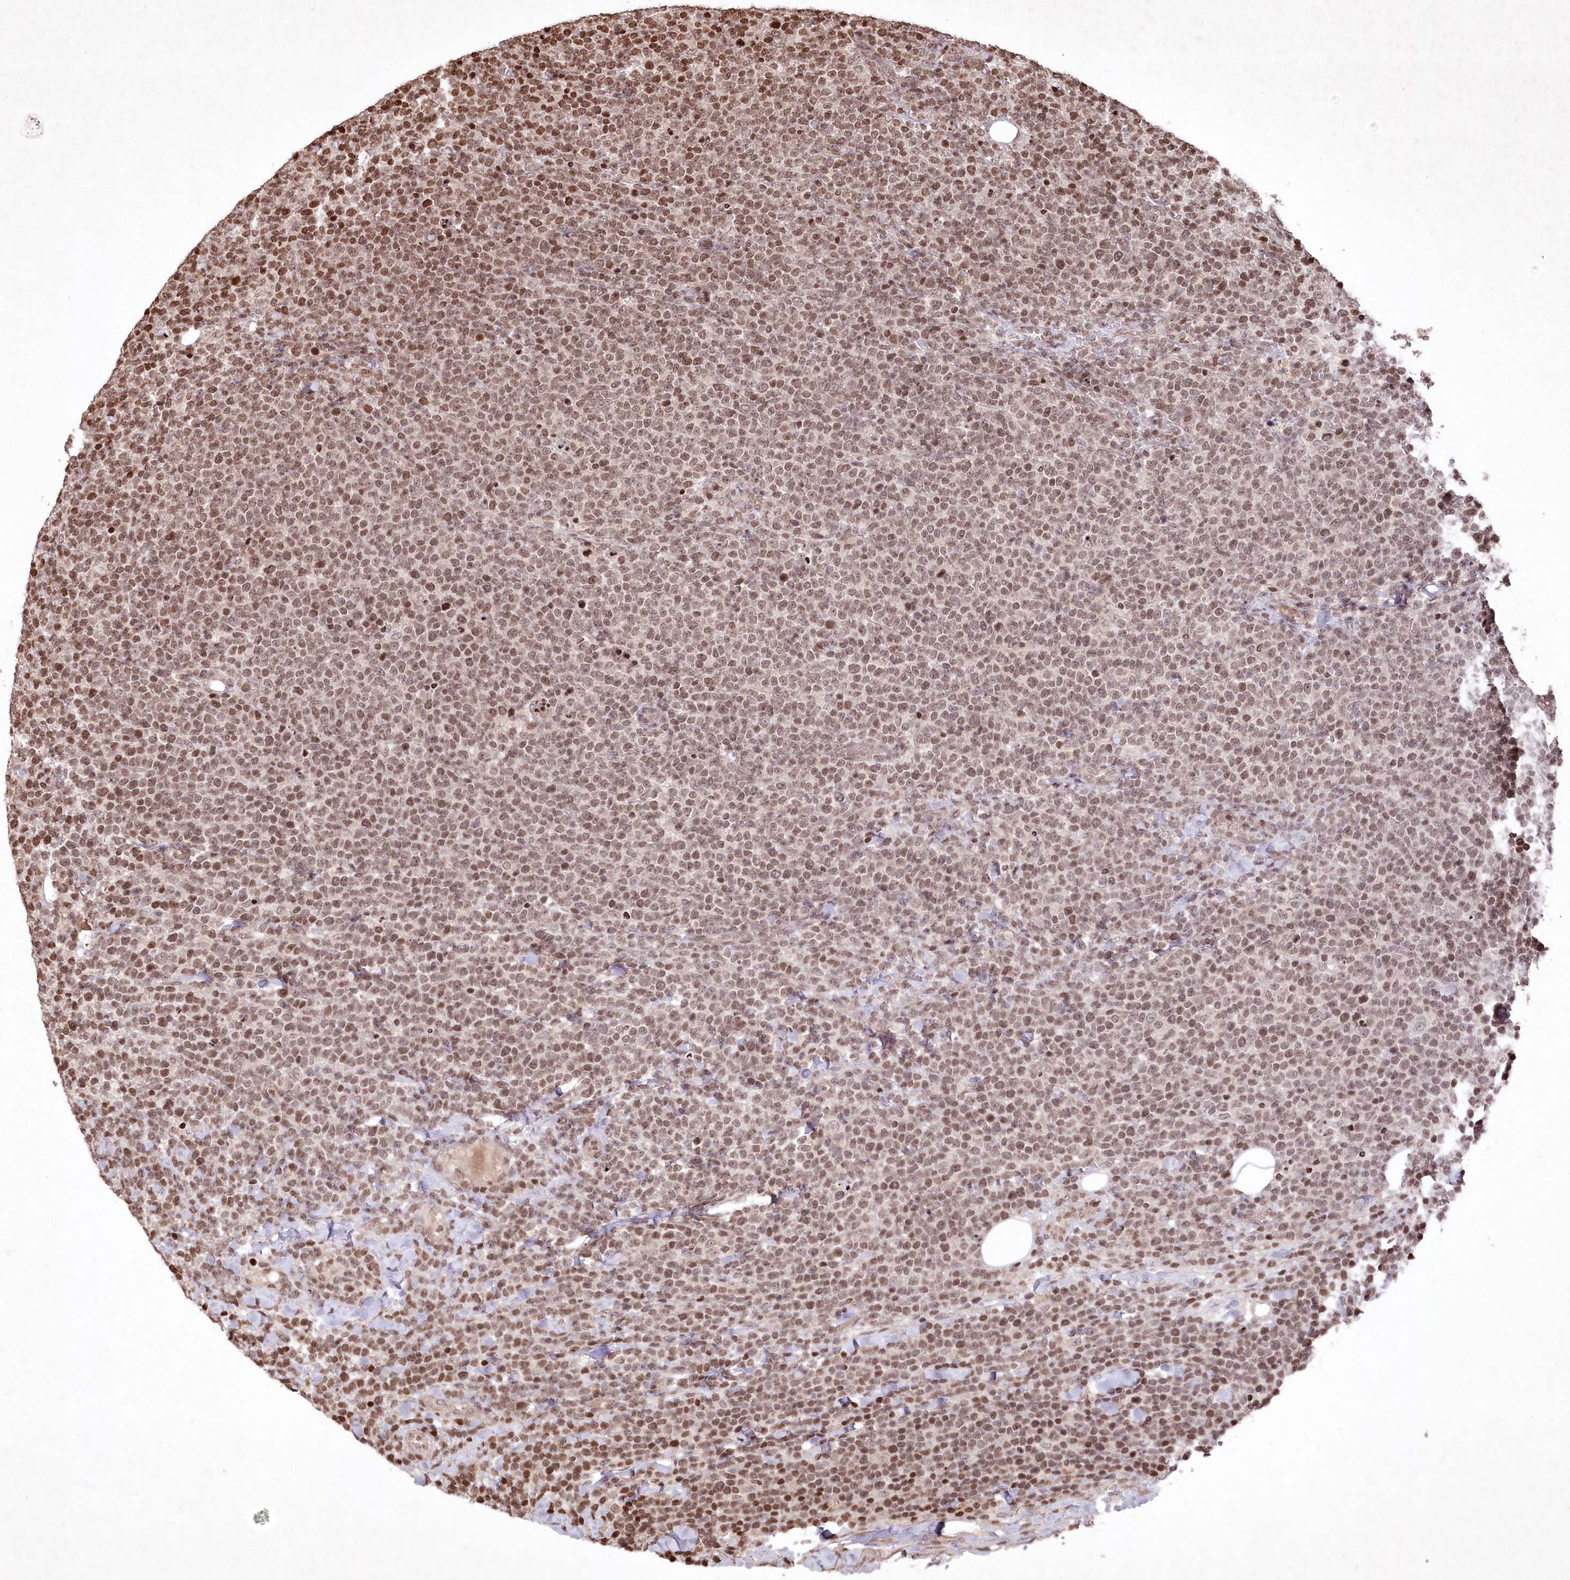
{"staining": {"intensity": "moderate", "quantity": ">75%", "location": "nuclear"}, "tissue": "lymphoma", "cell_type": "Tumor cells", "image_type": "cancer", "snomed": [{"axis": "morphology", "description": "Malignant lymphoma, non-Hodgkin's type, High grade"}, {"axis": "topography", "description": "Lymph node"}], "caption": "The micrograph demonstrates a brown stain indicating the presence of a protein in the nuclear of tumor cells in high-grade malignant lymphoma, non-Hodgkin's type.", "gene": "CCSER2", "patient": {"sex": "male", "age": 61}}